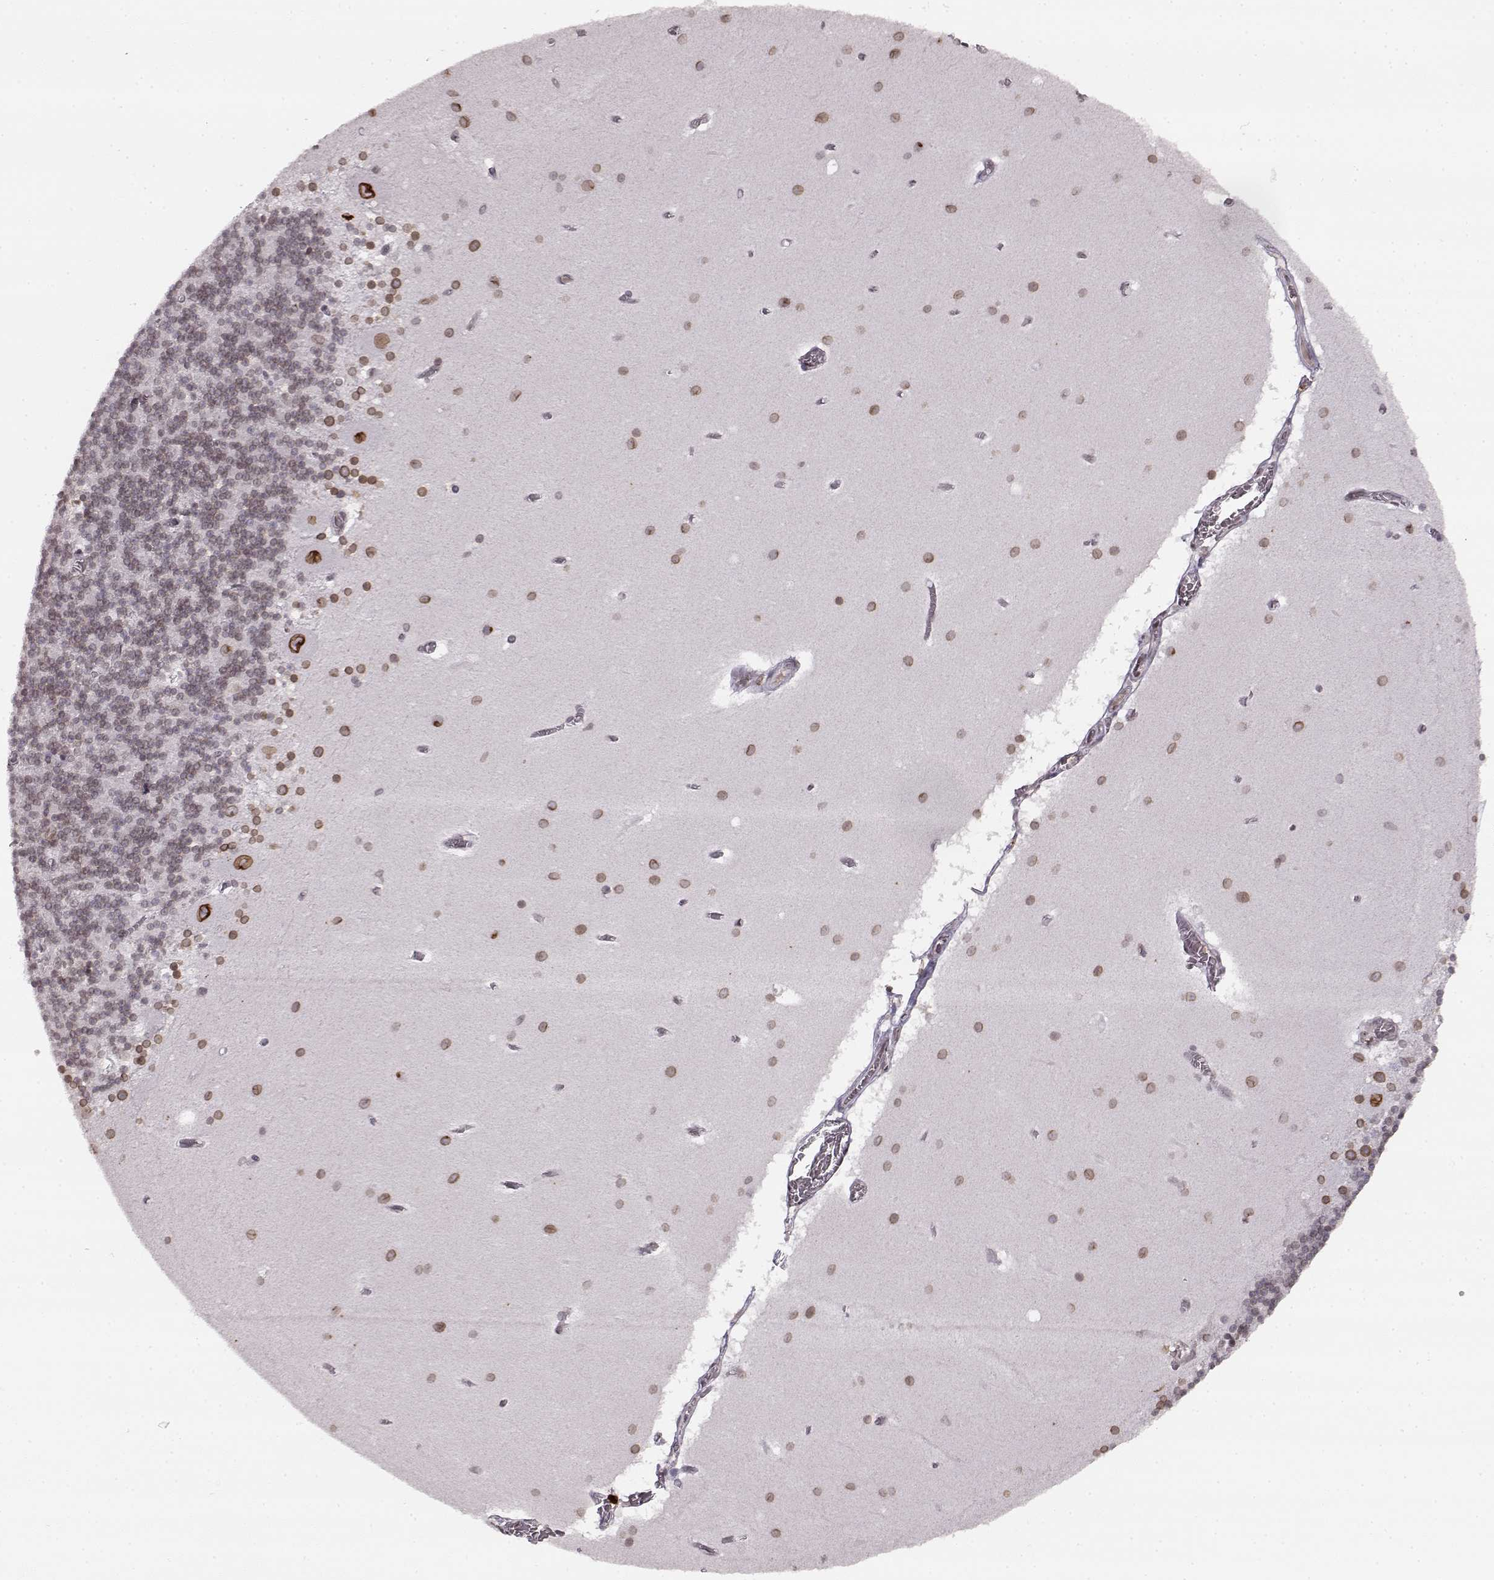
{"staining": {"intensity": "weak", "quantity": "<25%", "location": "cytoplasmic/membranous,nuclear"}, "tissue": "cerebellum", "cell_type": "Cells in granular layer", "image_type": "normal", "snomed": [{"axis": "morphology", "description": "Normal tissue, NOS"}, {"axis": "topography", "description": "Cerebellum"}], "caption": "This is an IHC photomicrograph of normal human cerebellum. There is no expression in cells in granular layer.", "gene": "DCAF12", "patient": {"sex": "male", "age": 70}}